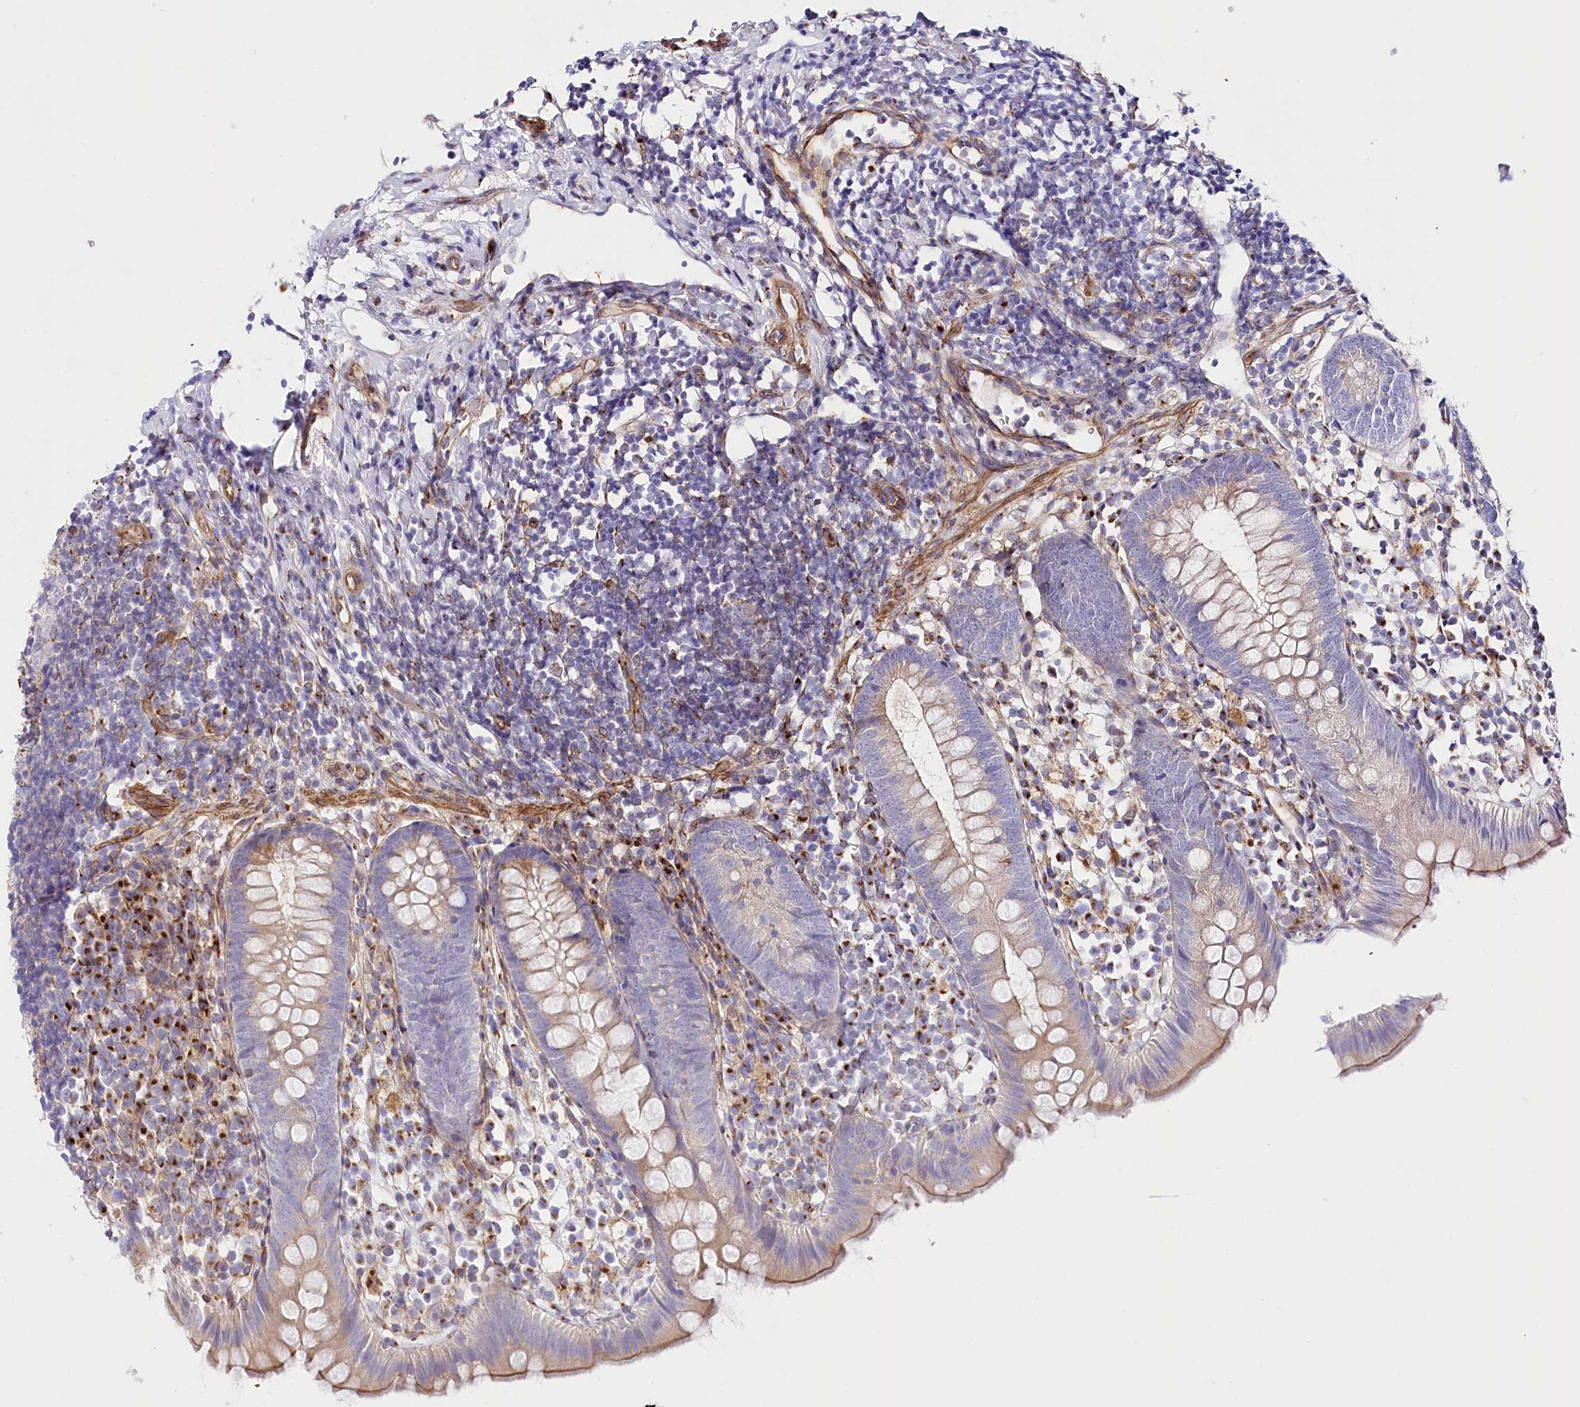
{"staining": {"intensity": "moderate", "quantity": "<25%", "location": "cytoplasmic/membranous"}, "tissue": "appendix", "cell_type": "Glandular cells", "image_type": "normal", "snomed": [{"axis": "morphology", "description": "Normal tissue, NOS"}, {"axis": "topography", "description": "Appendix"}], "caption": "Moderate cytoplasmic/membranous staining is present in about <25% of glandular cells in normal appendix. The staining was performed using DAB to visualize the protein expression in brown, while the nuclei were stained in blue with hematoxylin (Magnification: 20x).", "gene": "ABRAXAS2", "patient": {"sex": "female", "age": 20}}